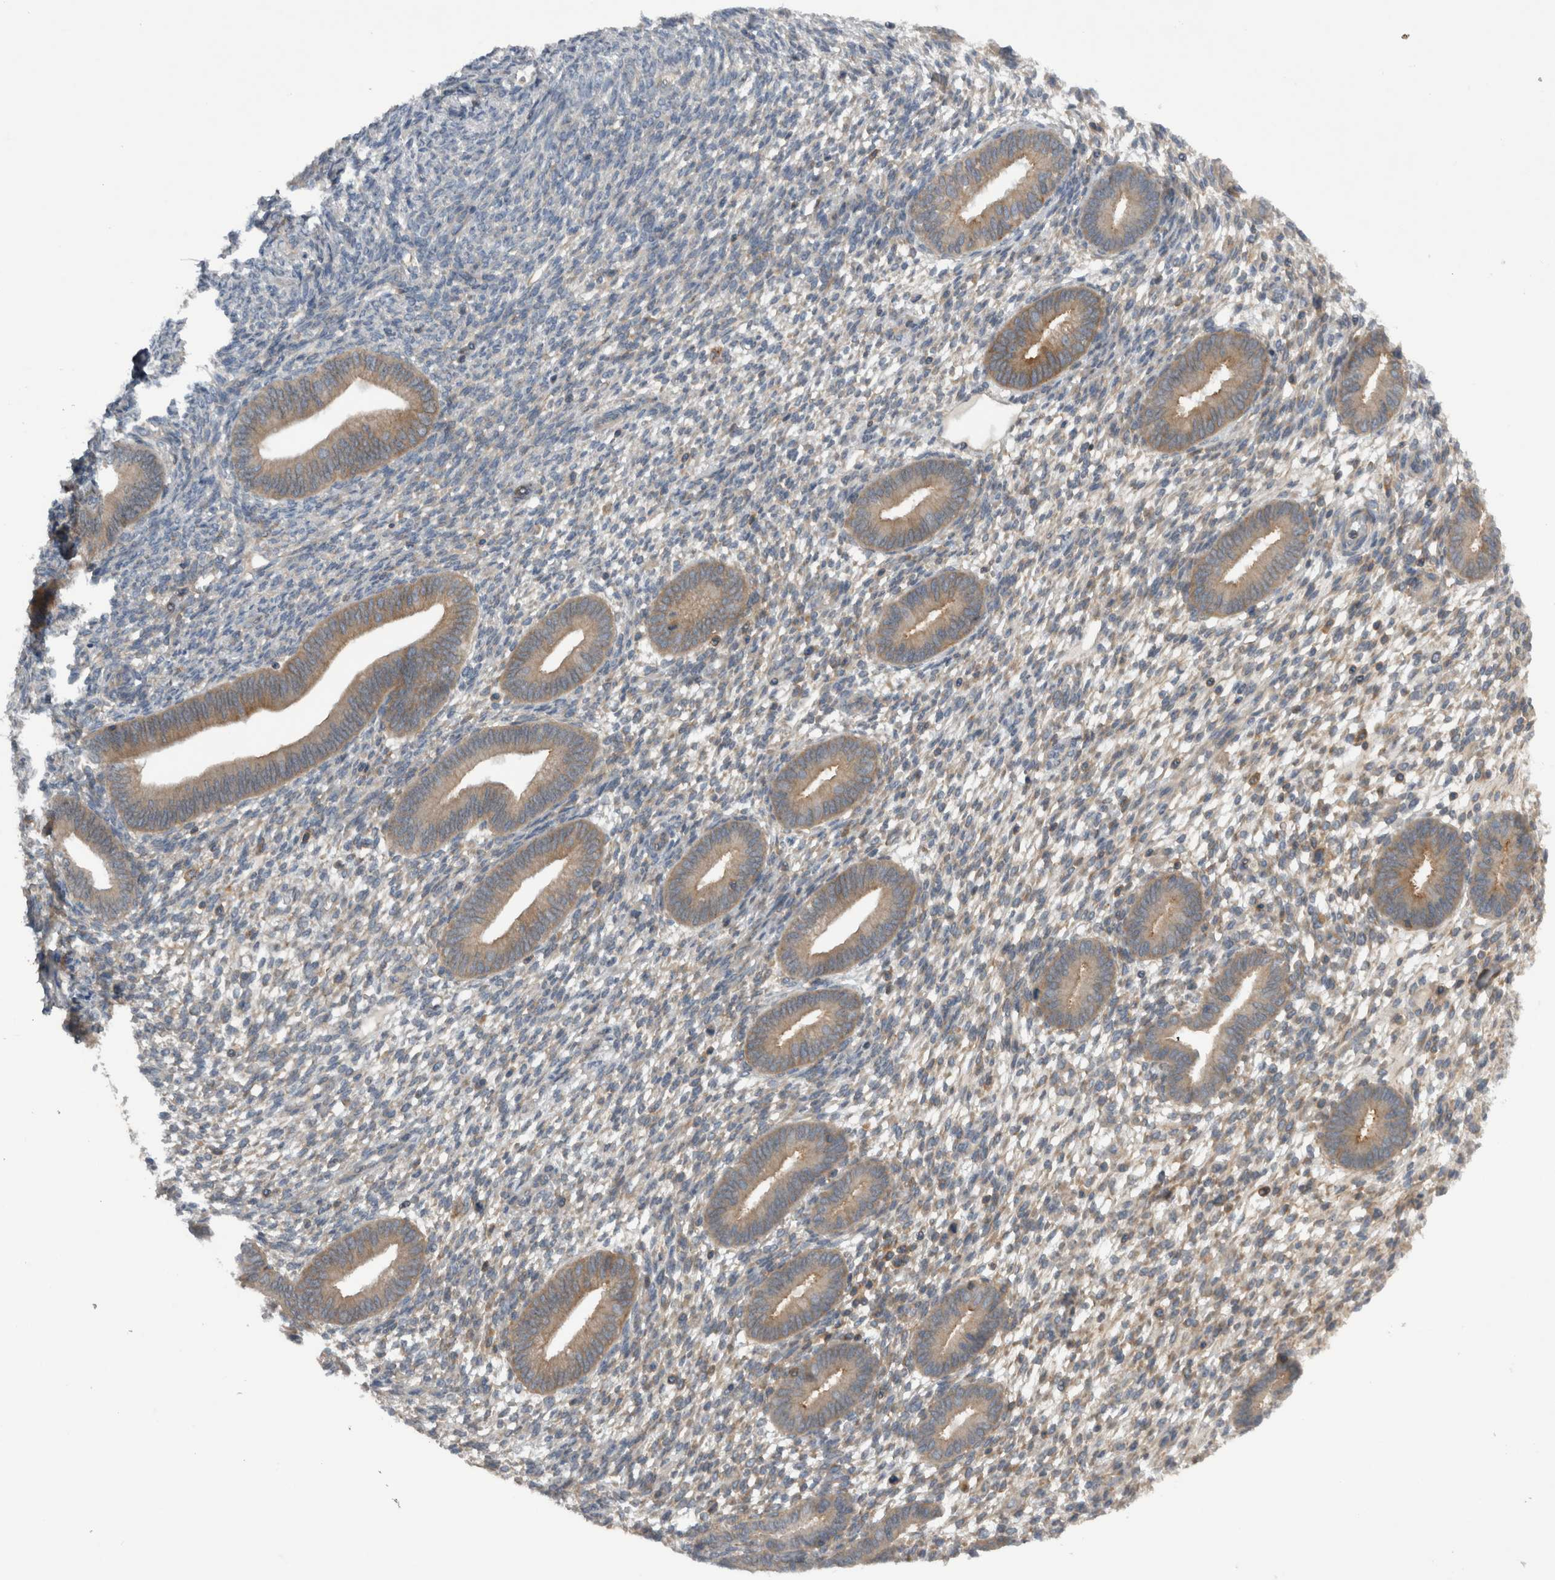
{"staining": {"intensity": "weak", "quantity": "25%-75%", "location": "cytoplasmic/membranous"}, "tissue": "endometrium", "cell_type": "Cells in endometrial stroma", "image_type": "normal", "snomed": [{"axis": "morphology", "description": "Normal tissue, NOS"}, {"axis": "topography", "description": "Endometrium"}], "caption": "Endometrium was stained to show a protein in brown. There is low levels of weak cytoplasmic/membranous staining in approximately 25%-75% of cells in endometrial stroma.", "gene": "SCARA5", "patient": {"sex": "female", "age": 46}}